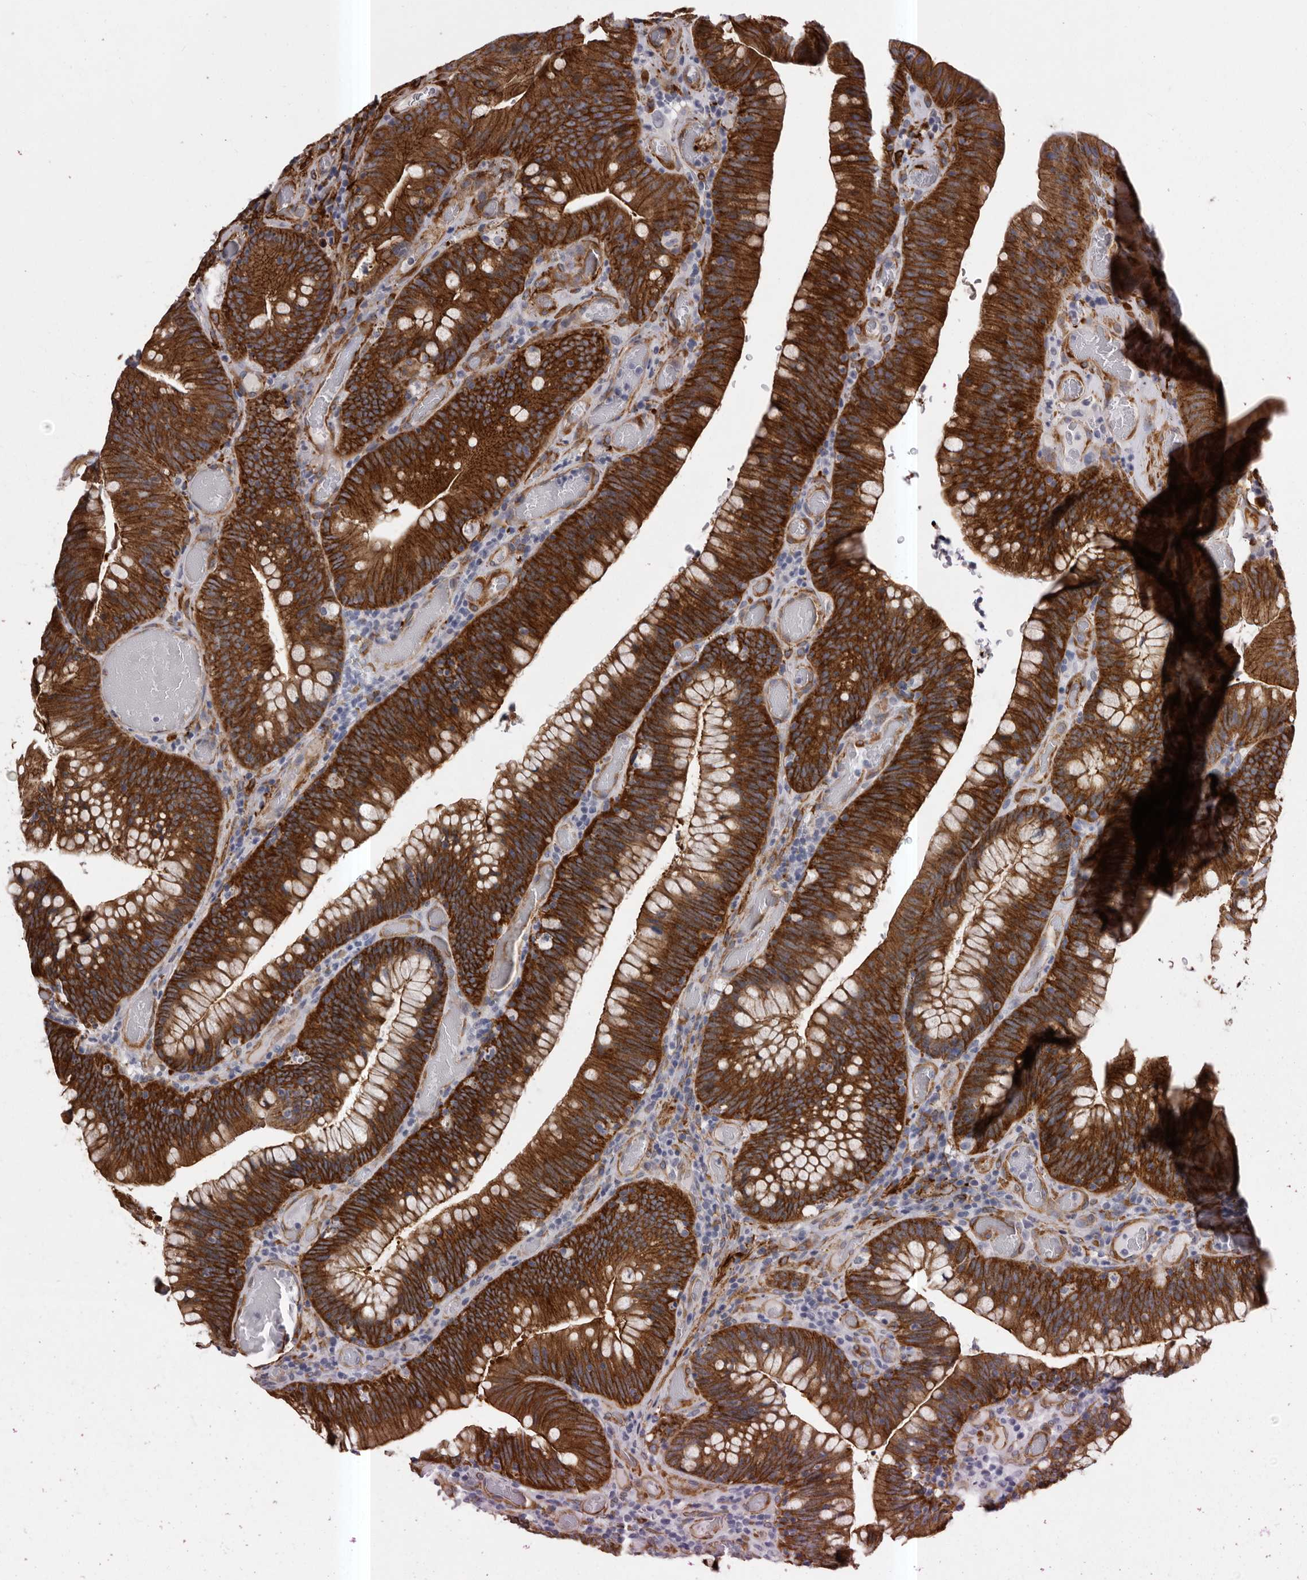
{"staining": {"intensity": "strong", "quantity": ">75%", "location": "cytoplasmic/membranous"}, "tissue": "colorectal cancer", "cell_type": "Tumor cells", "image_type": "cancer", "snomed": [{"axis": "morphology", "description": "Normal tissue, NOS"}, {"axis": "topography", "description": "Colon"}], "caption": "Immunohistochemical staining of colorectal cancer shows high levels of strong cytoplasmic/membranous protein positivity in about >75% of tumor cells.", "gene": "ENAH", "patient": {"sex": "female", "age": 82}}